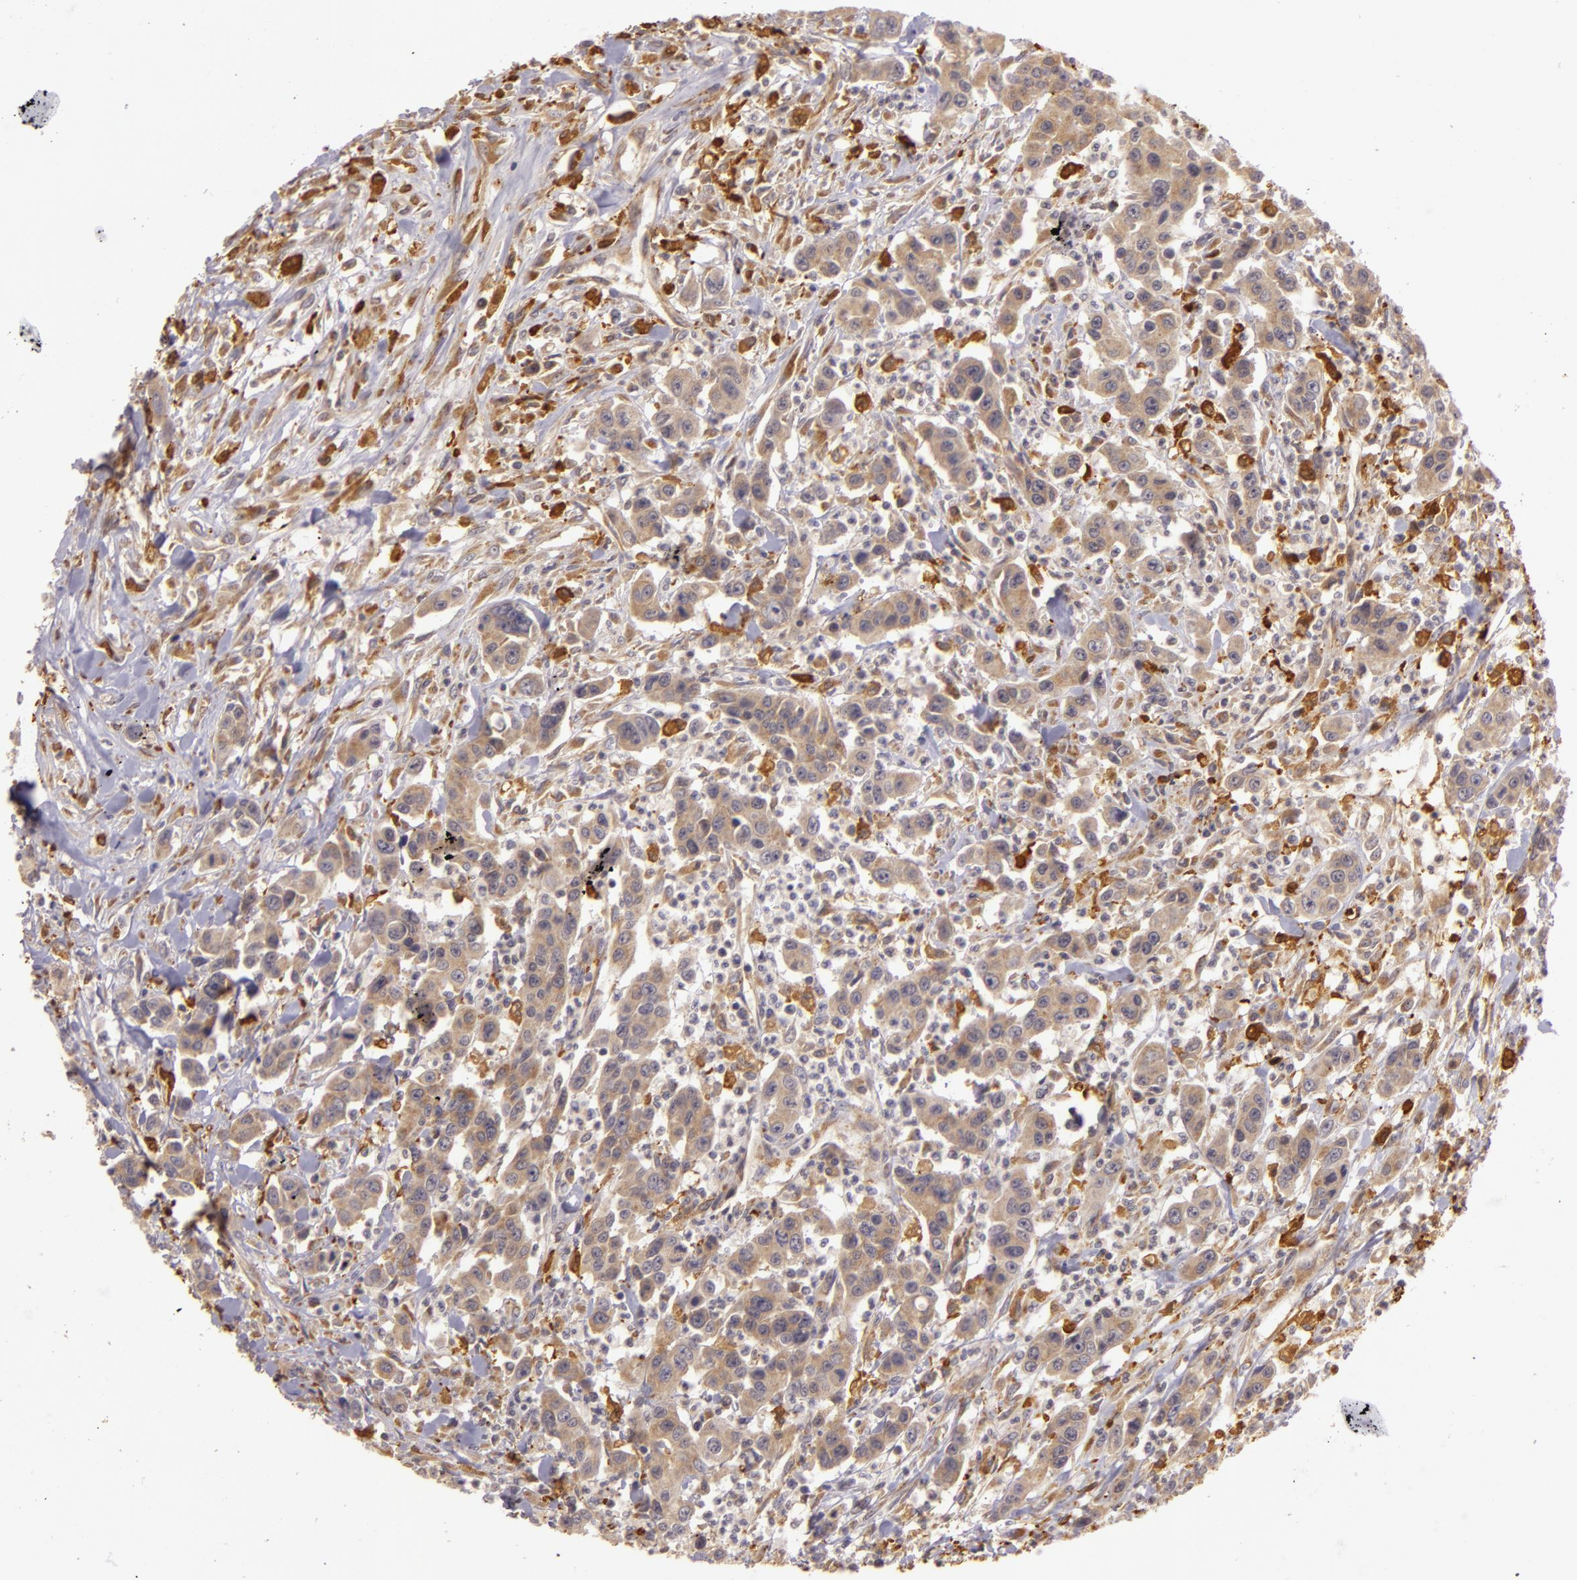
{"staining": {"intensity": "moderate", "quantity": ">75%", "location": "cytoplasmic/membranous"}, "tissue": "urothelial cancer", "cell_type": "Tumor cells", "image_type": "cancer", "snomed": [{"axis": "morphology", "description": "Urothelial carcinoma, High grade"}, {"axis": "topography", "description": "Urinary bladder"}], "caption": "IHC of human high-grade urothelial carcinoma displays medium levels of moderate cytoplasmic/membranous expression in approximately >75% of tumor cells. The staining is performed using DAB brown chromogen to label protein expression. The nuclei are counter-stained blue using hematoxylin.", "gene": "PPP1R3F", "patient": {"sex": "male", "age": 86}}